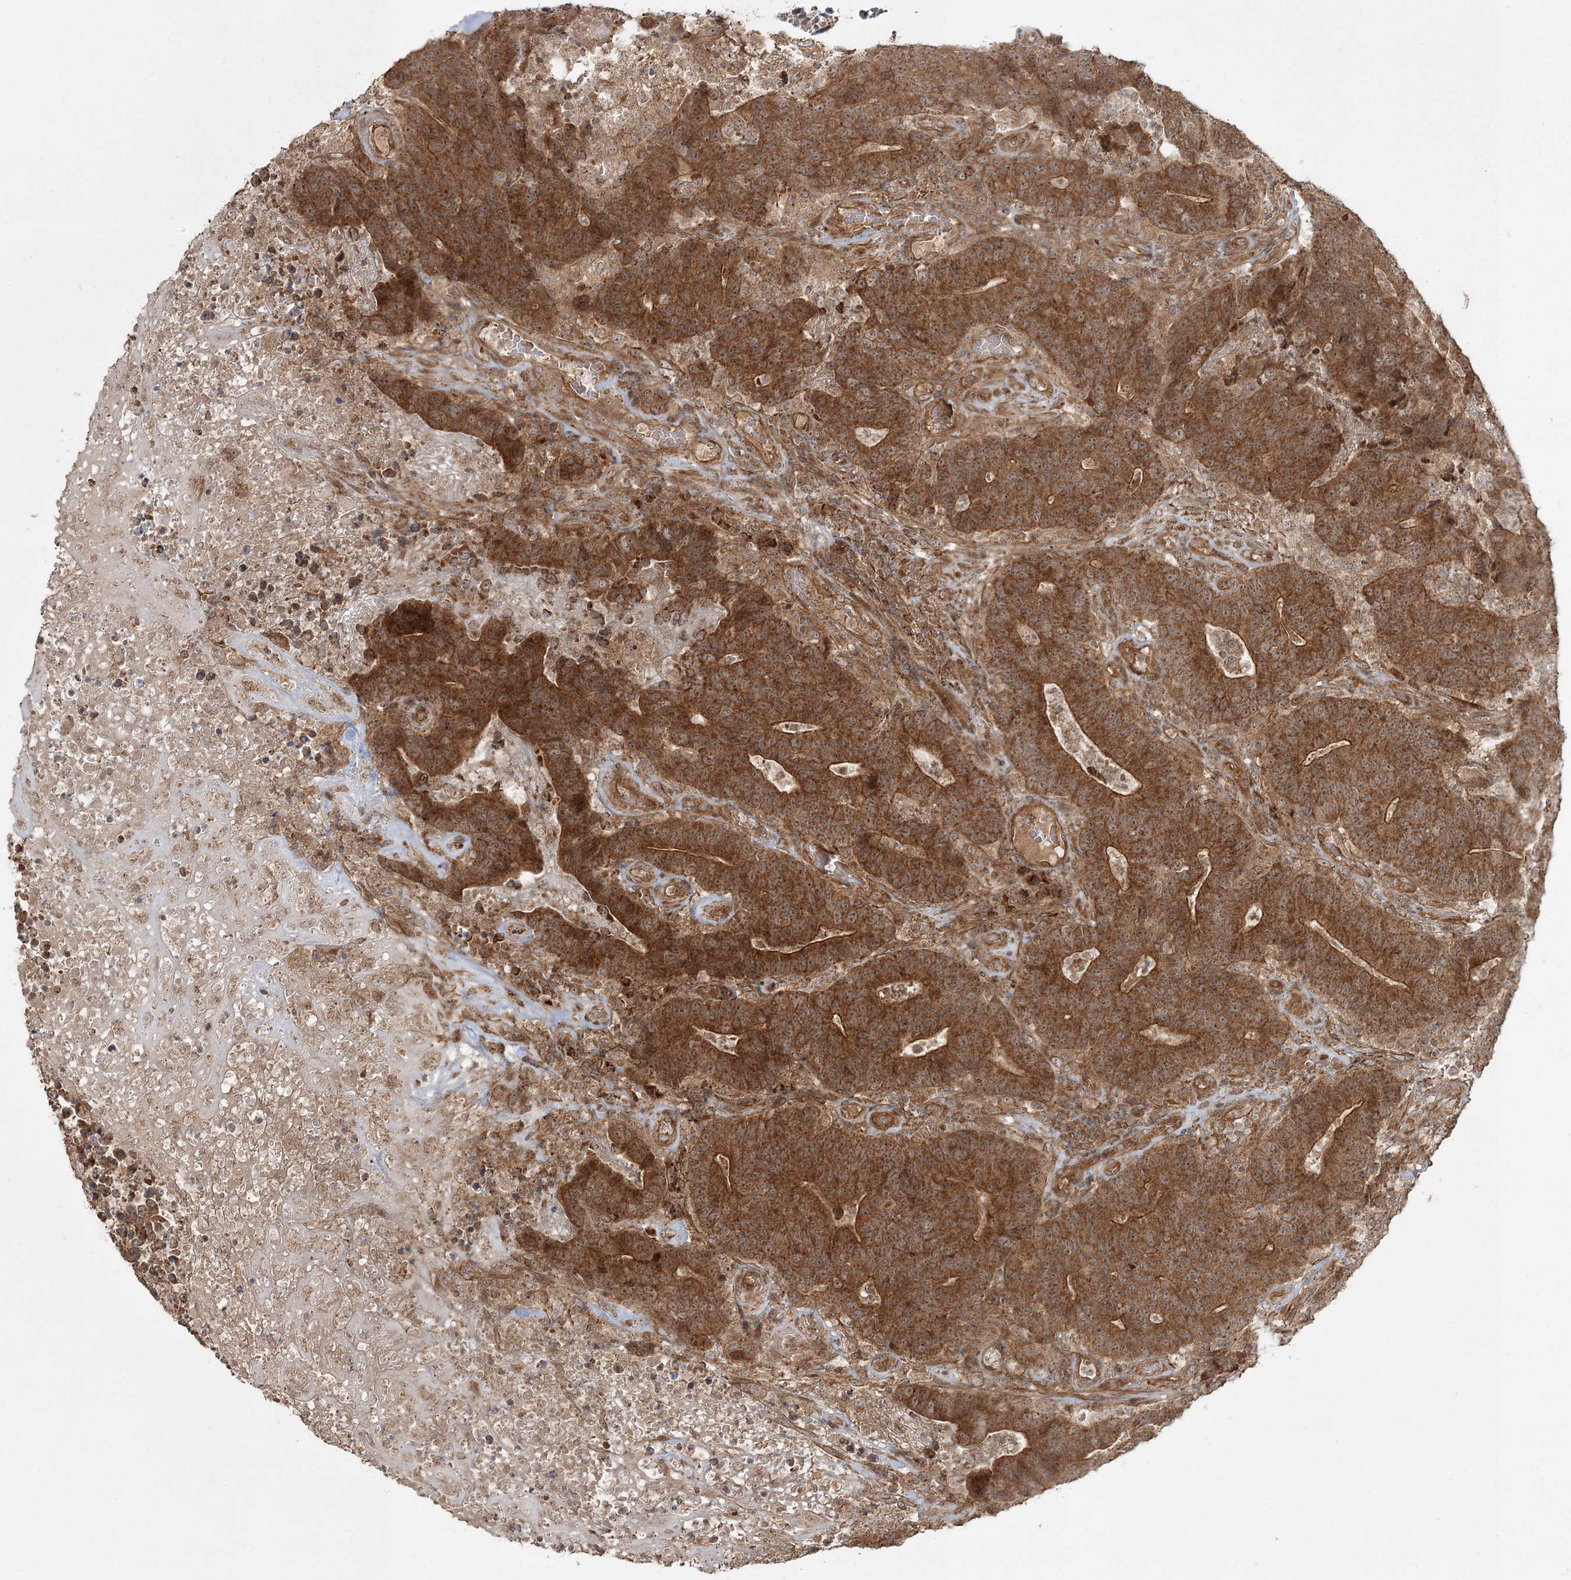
{"staining": {"intensity": "strong", "quantity": ">75%", "location": "cytoplasmic/membranous"}, "tissue": "colorectal cancer", "cell_type": "Tumor cells", "image_type": "cancer", "snomed": [{"axis": "morphology", "description": "Normal tissue, NOS"}, {"axis": "morphology", "description": "Adenocarcinoma, NOS"}, {"axis": "topography", "description": "Colon"}], "caption": "An IHC image of neoplastic tissue is shown. Protein staining in brown labels strong cytoplasmic/membranous positivity in adenocarcinoma (colorectal) within tumor cells. The protein is stained brown, and the nuclei are stained in blue (DAB (3,3'-diaminobenzidine) IHC with brightfield microscopy, high magnification).", "gene": "CPLANE1", "patient": {"sex": "female", "age": 75}}